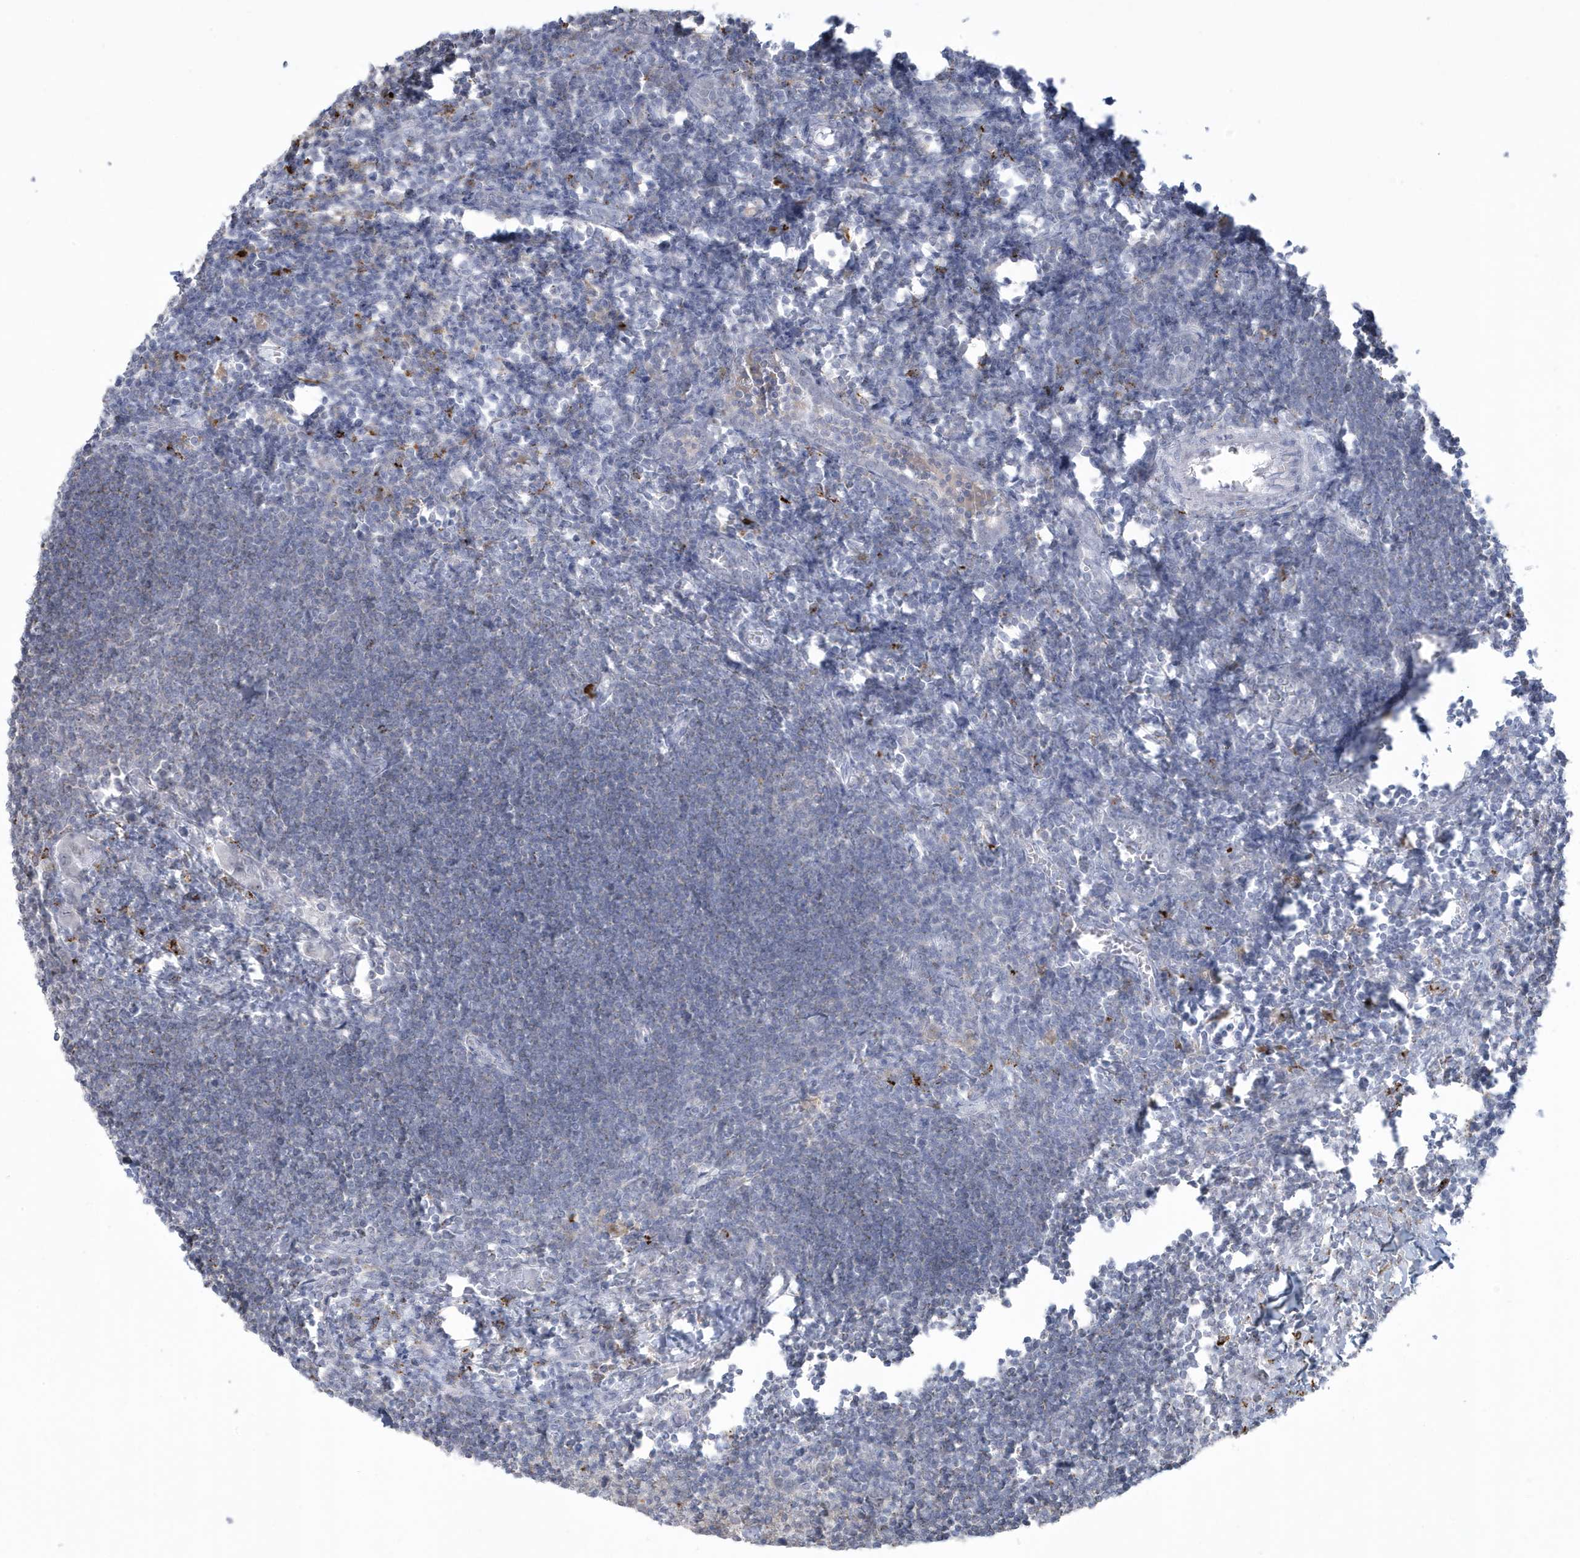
{"staining": {"intensity": "strong", "quantity": "<25%", "location": "cytoplasmic/membranous"}, "tissue": "lymph node", "cell_type": "Non-germinal center cells", "image_type": "normal", "snomed": [{"axis": "morphology", "description": "Normal tissue, NOS"}, {"axis": "morphology", "description": "Malignant melanoma, Metastatic site"}, {"axis": "topography", "description": "Lymph node"}], "caption": "IHC image of unremarkable lymph node stained for a protein (brown), which demonstrates medium levels of strong cytoplasmic/membranous expression in approximately <25% of non-germinal center cells.", "gene": "HERC6", "patient": {"sex": "male", "age": 41}}